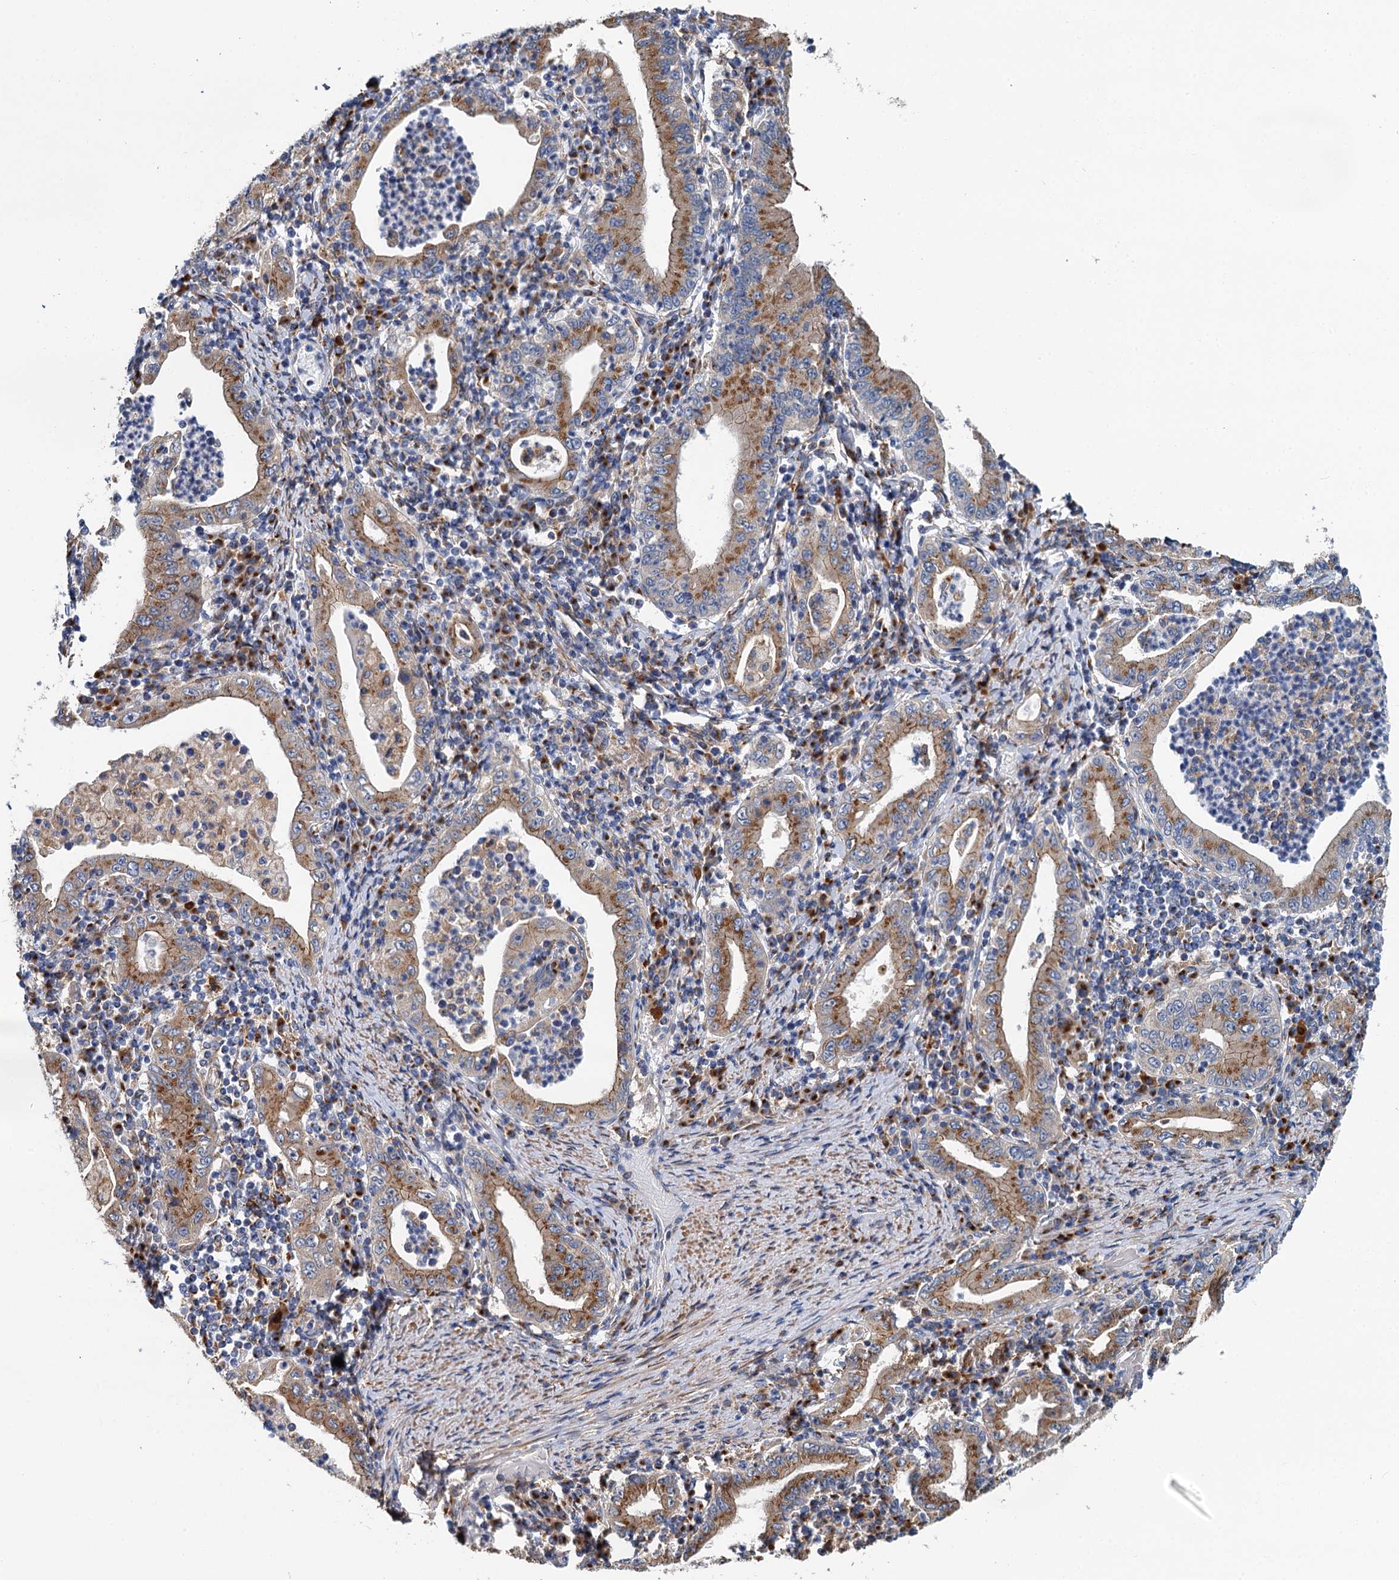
{"staining": {"intensity": "strong", "quantity": ">75%", "location": "cytoplasmic/membranous"}, "tissue": "stomach cancer", "cell_type": "Tumor cells", "image_type": "cancer", "snomed": [{"axis": "morphology", "description": "Normal tissue, NOS"}, {"axis": "morphology", "description": "Adenocarcinoma, NOS"}, {"axis": "topography", "description": "Esophagus"}, {"axis": "topography", "description": "Stomach, upper"}, {"axis": "topography", "description": "Peripheral nerve tissue"}], "caption": "IHC of human stomach cancer (adenocarcinoma) exhibits high levels of strong cytoplasmic/membranous expression in approximately >75% of tumor cells.", "gene": "BET1L", "patient": {"sex": "male", "age": 62}}